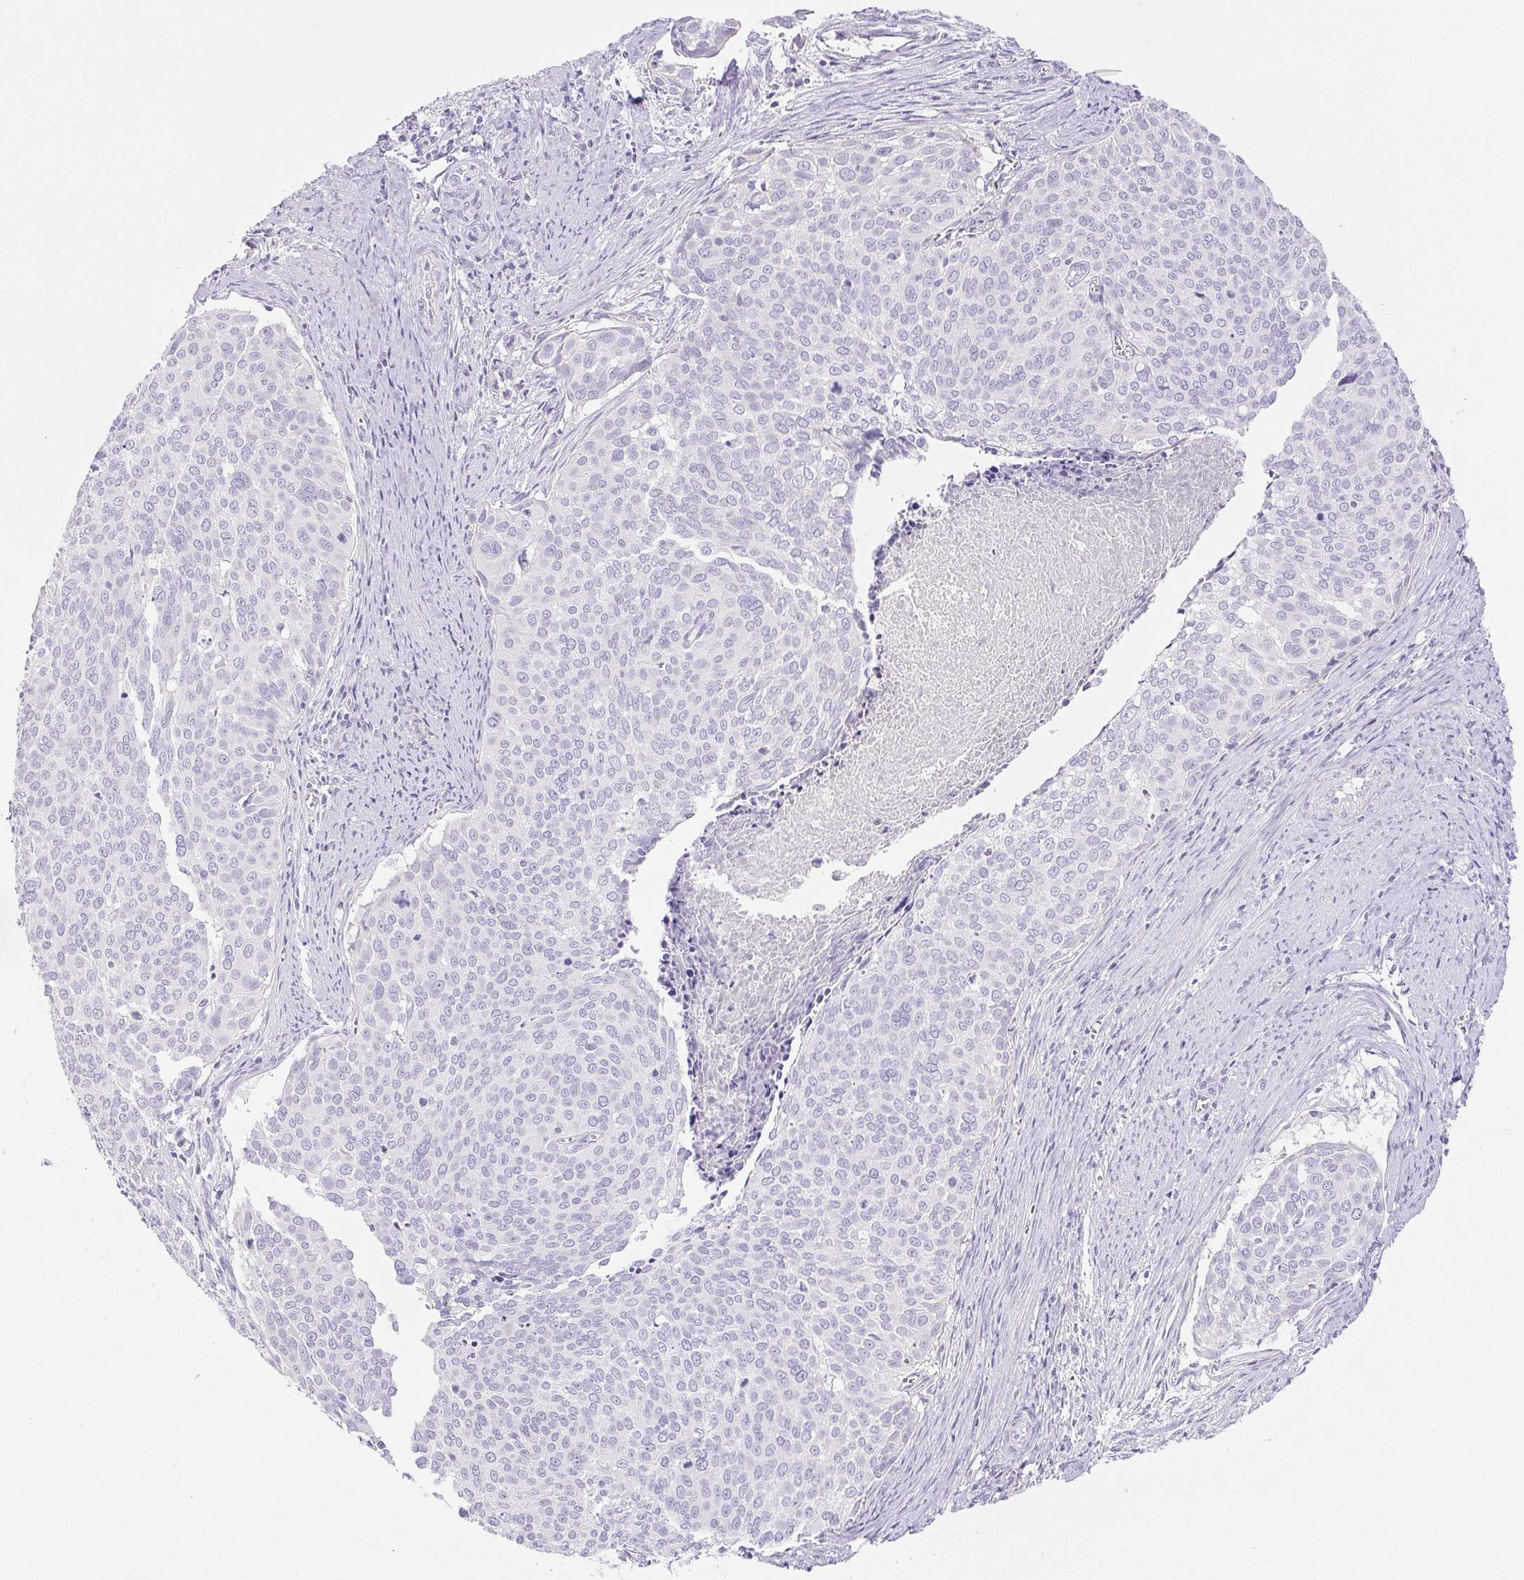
{"staining": {"intensity": "negative", "quantity": "none", "location": "none"}, "tissue": "cervical cancer", "cell_type": "Tumor cells", "image_type": "cancer", "snomed": [{"axis": "morphology", "description": "Squamous cell carcinoma, NOS"}, {"axis": "topography", "description": "Cervix"}], "caption": "Tumor cells show no significant protein expression in cervical cancer.", "gene": "HLA-G", "patient": {"sex": "female", "age": 39}}